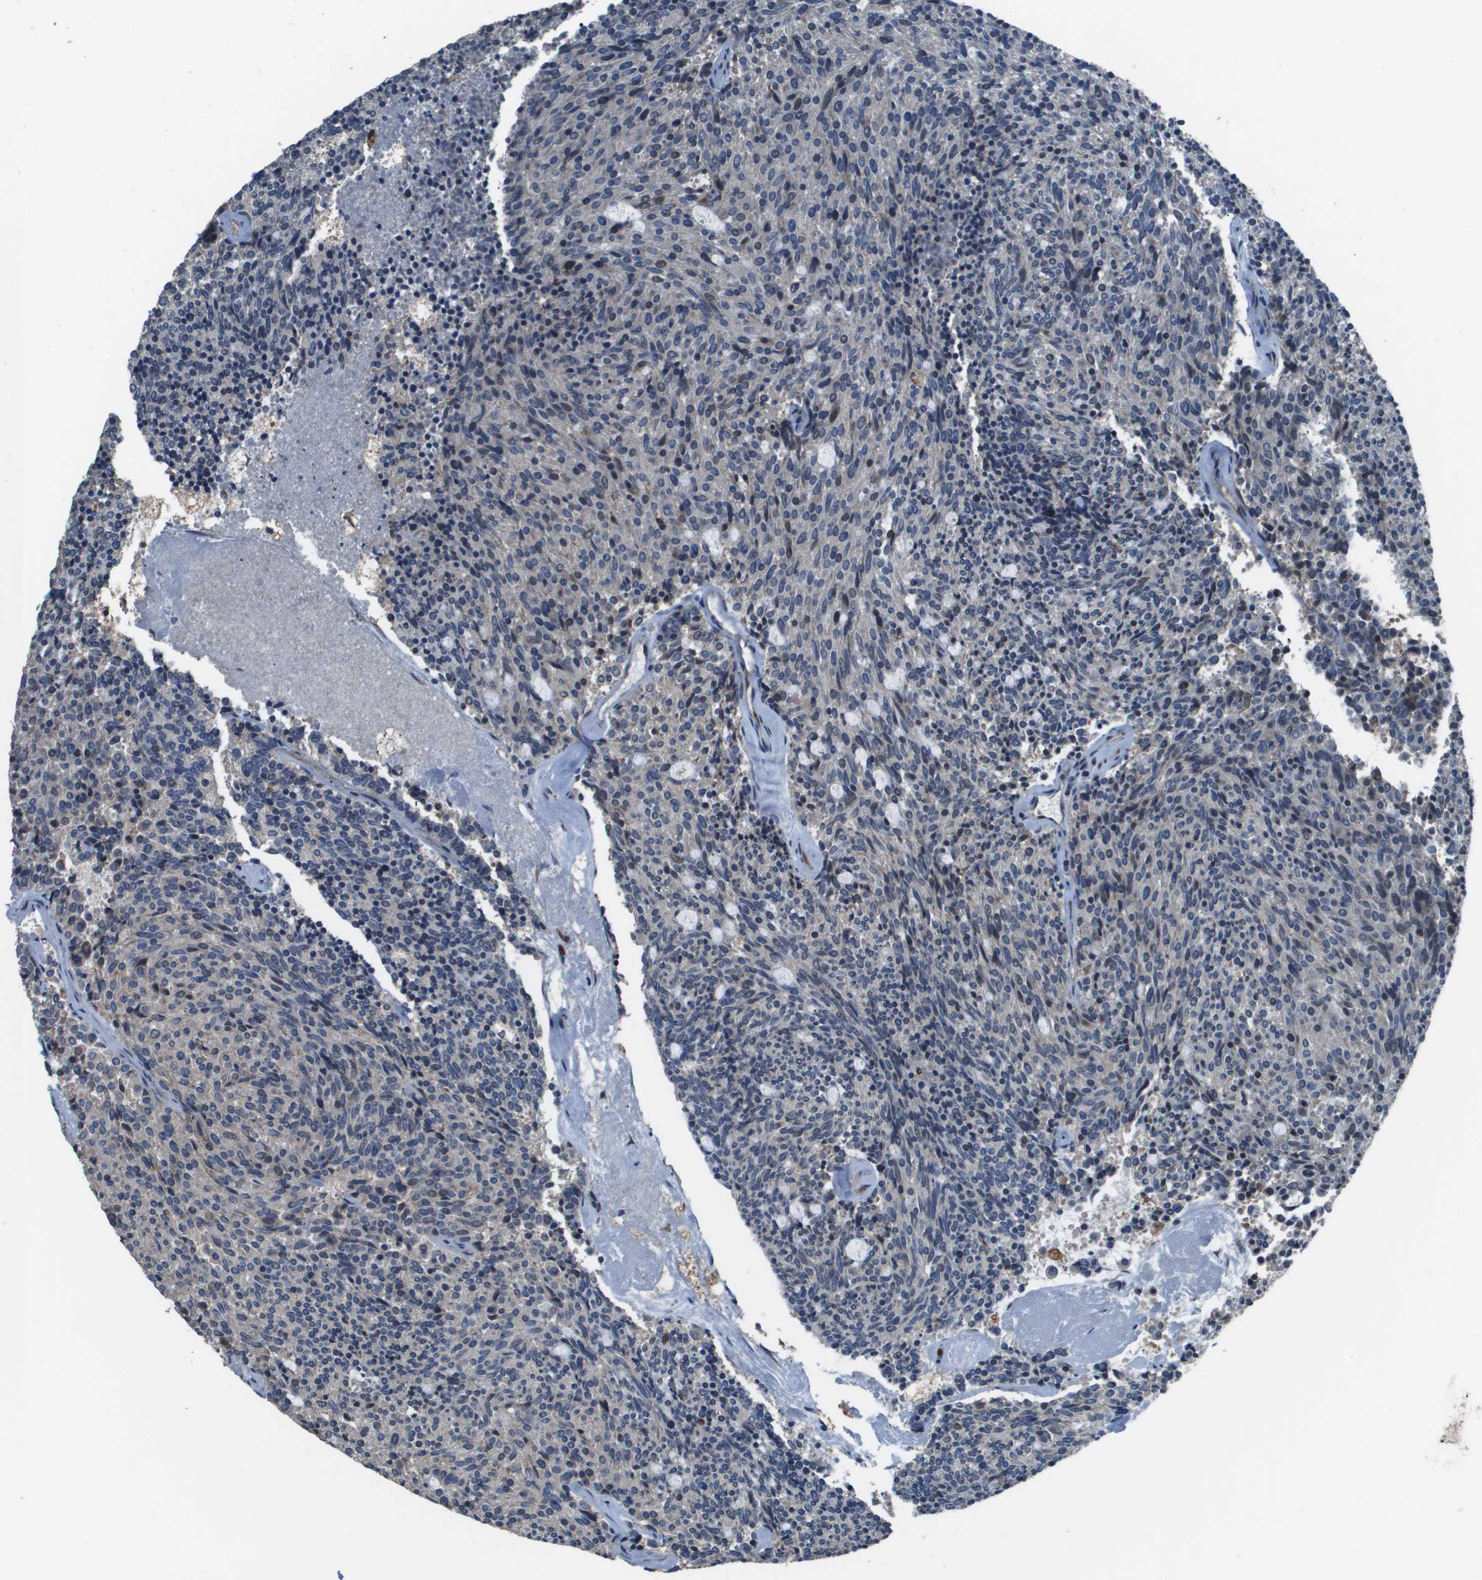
{"staining": {"intensity": "negative", "quantity": "none", "location": "none"}, "tissue": "carcinoid", "cell_type": "Tumor cells", "image_type": "cancer", "snomed": [{"axis": "morphology", "description": "Carcinoid, malignant, NOS"}, {"axis": "topography", "description": "Pancreas"}], "caption": "Protein analysis of malignant carcinoid exhibits no significant staining in tumor cells.", "gene": "GOSR2", "patient": {"sex": "female", "age": 54}}